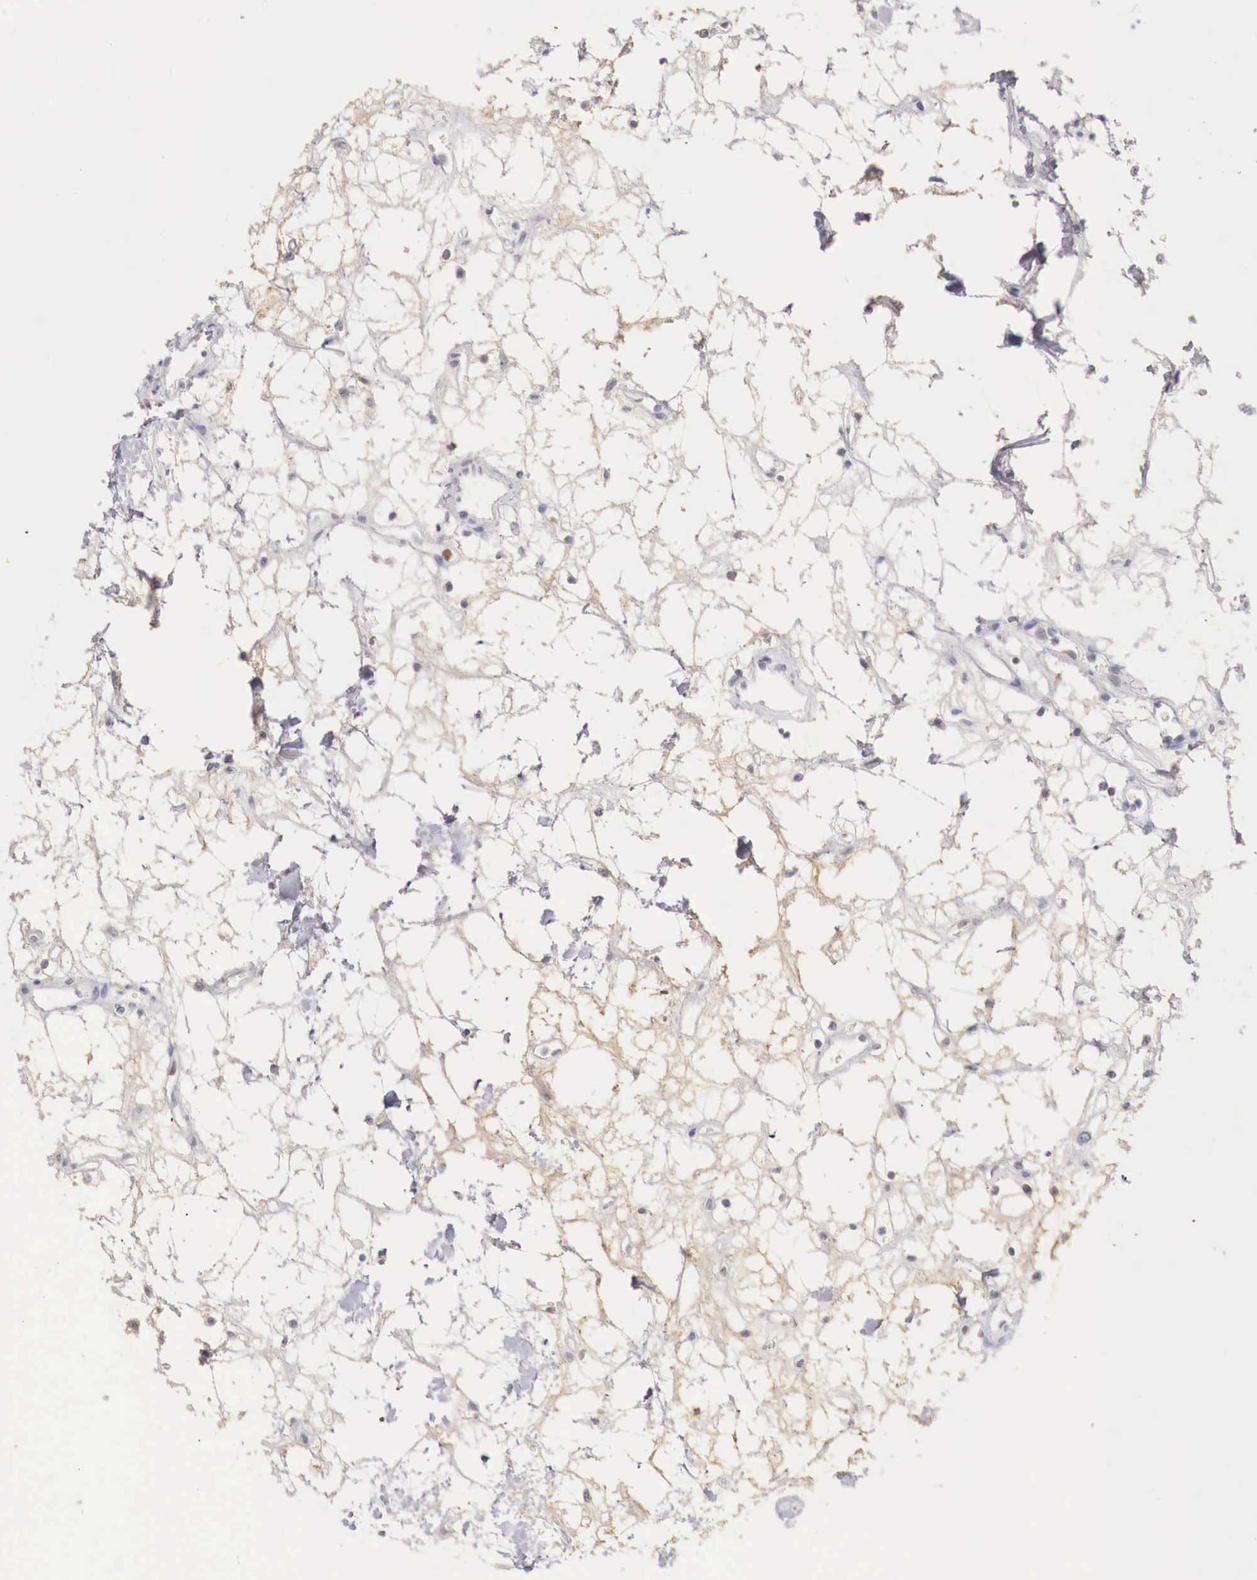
{"staining": {"intensity": "weak", "quantity": "<25%", "location": "cytoplasmic/membranous,nuclear"}, "tissue": "renal cancer", "cell_type": "Tumor cells", "image_type": "cancer", "snomed": [{"axis": "morphology", "description": "Adenocarcinoma, NOS"}, {"axis": "topography", "description": "Kidney"}], "caption": "DAB (3,3'-diaminobenzidine) immunohistochemical staining of renal adenocarcinoma demonstrates no significant expression in tumor cells.", "gene": "ITIH6", "patient": {"sex": "female", "age": 60}}